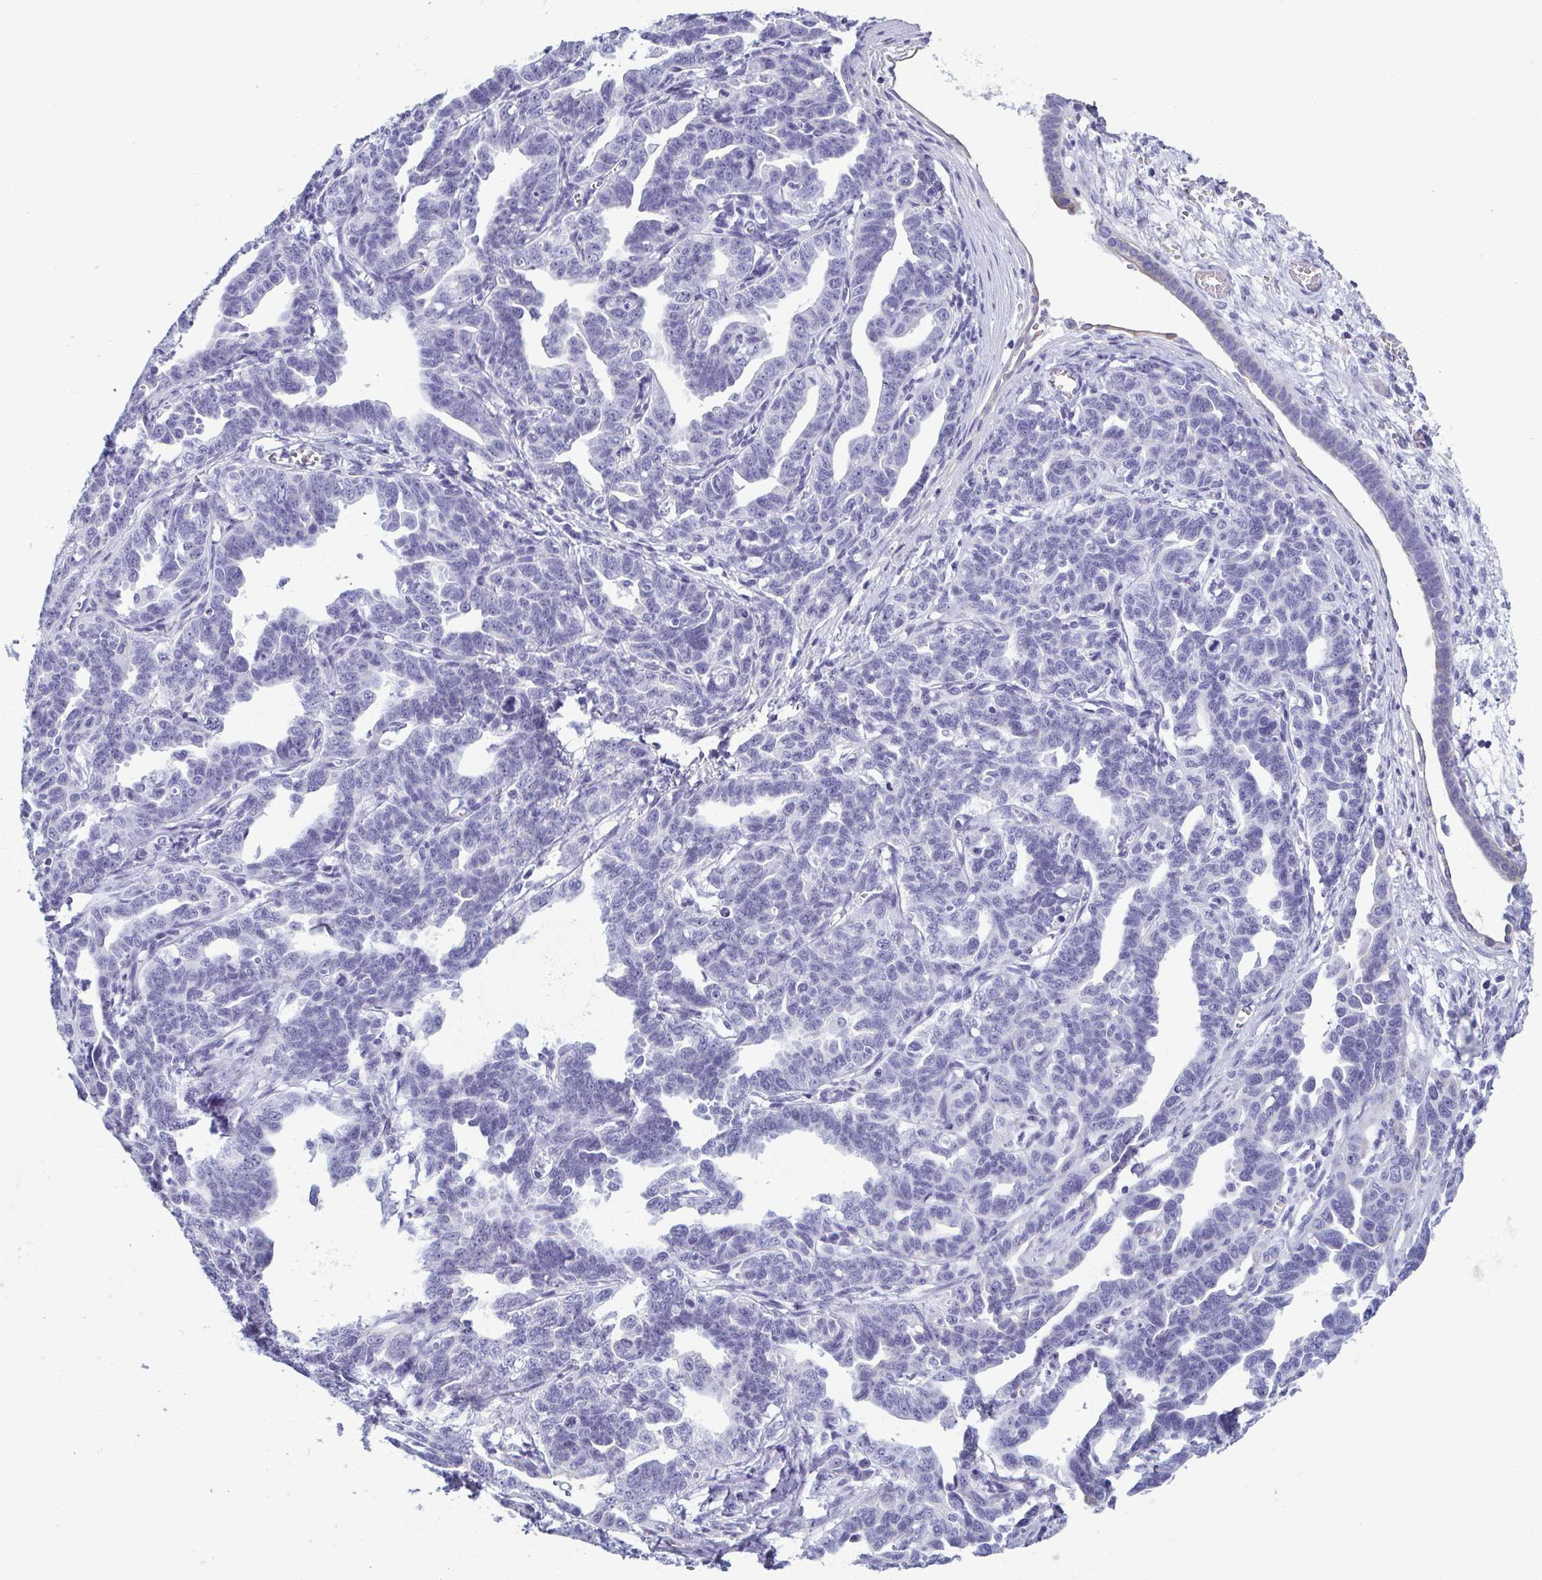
{"staining": {"intensity": "negative", "quantity": "none", "location": "none"}, "tissue": "ovarian cancer", "cell_type": "Tumor cells", "image_type": "cancer", "snomed": [{"axis": "morphology", "description": "Cystadenocarcinoma, serous, NOS"}, {"axis": "topography", "description": "Ovary"}], "caption": "Immunohistochemical staining of human ovarian serous cystadenocarcinoma shows no significant staining in tumor cells. Brightfield microscopy of immunohistochemistry stained with DAB (3,3'-diaminobenzidine) (brown) and hematoxylin (blue), captured at high magnification.", "gene": "KRT10", "patient": {"sex": "female", "age": 69}}